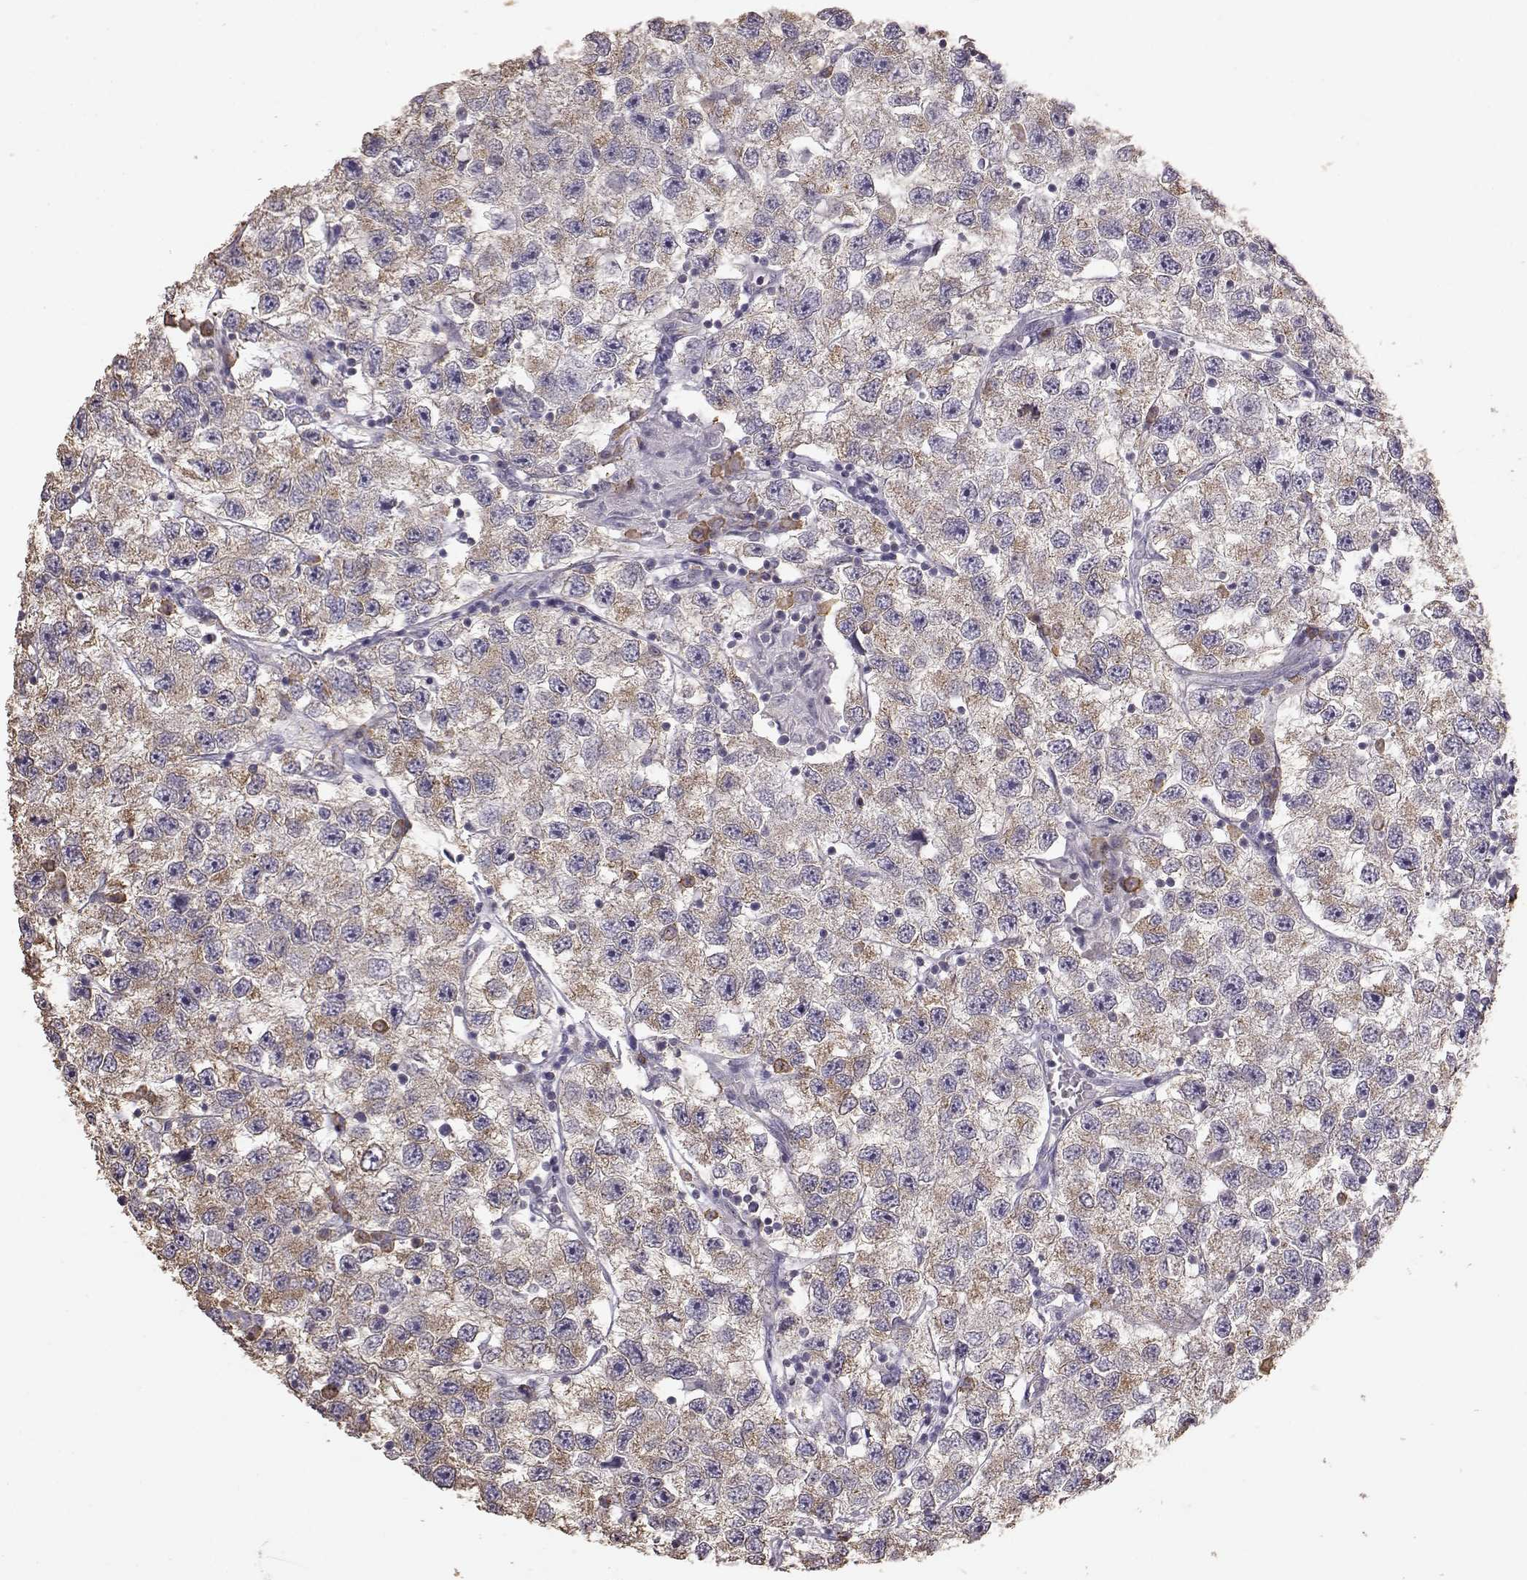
{"staining": {"intensity": "weak", "quantity": ">75%", "location": "cytoplasmic/membranous"}, "tissue": "testis cancer", "cell_type": "Tumor cells", "image_type": "cancer", "snomed": [{"axis": "morphology", "description": "Seminoma, NOS"}, {"axis": "topography", "description": "Testis"}], "caption": "Immunohistochemistry staining of seminoma (testis), which demonstrates low levels of weak cytoplasmic/membranous expression in about >75% of tumor cells indicating weak cytoplasmic/membranous protein positivity. The staining was performed using DAB (3,3'-diaminobenzidine) (brown) for protein detection and nuclei were counterstained in hematoxylin (blue).", "gene": "GABRG3", "patient": {"sex": "male", "age": 26}}